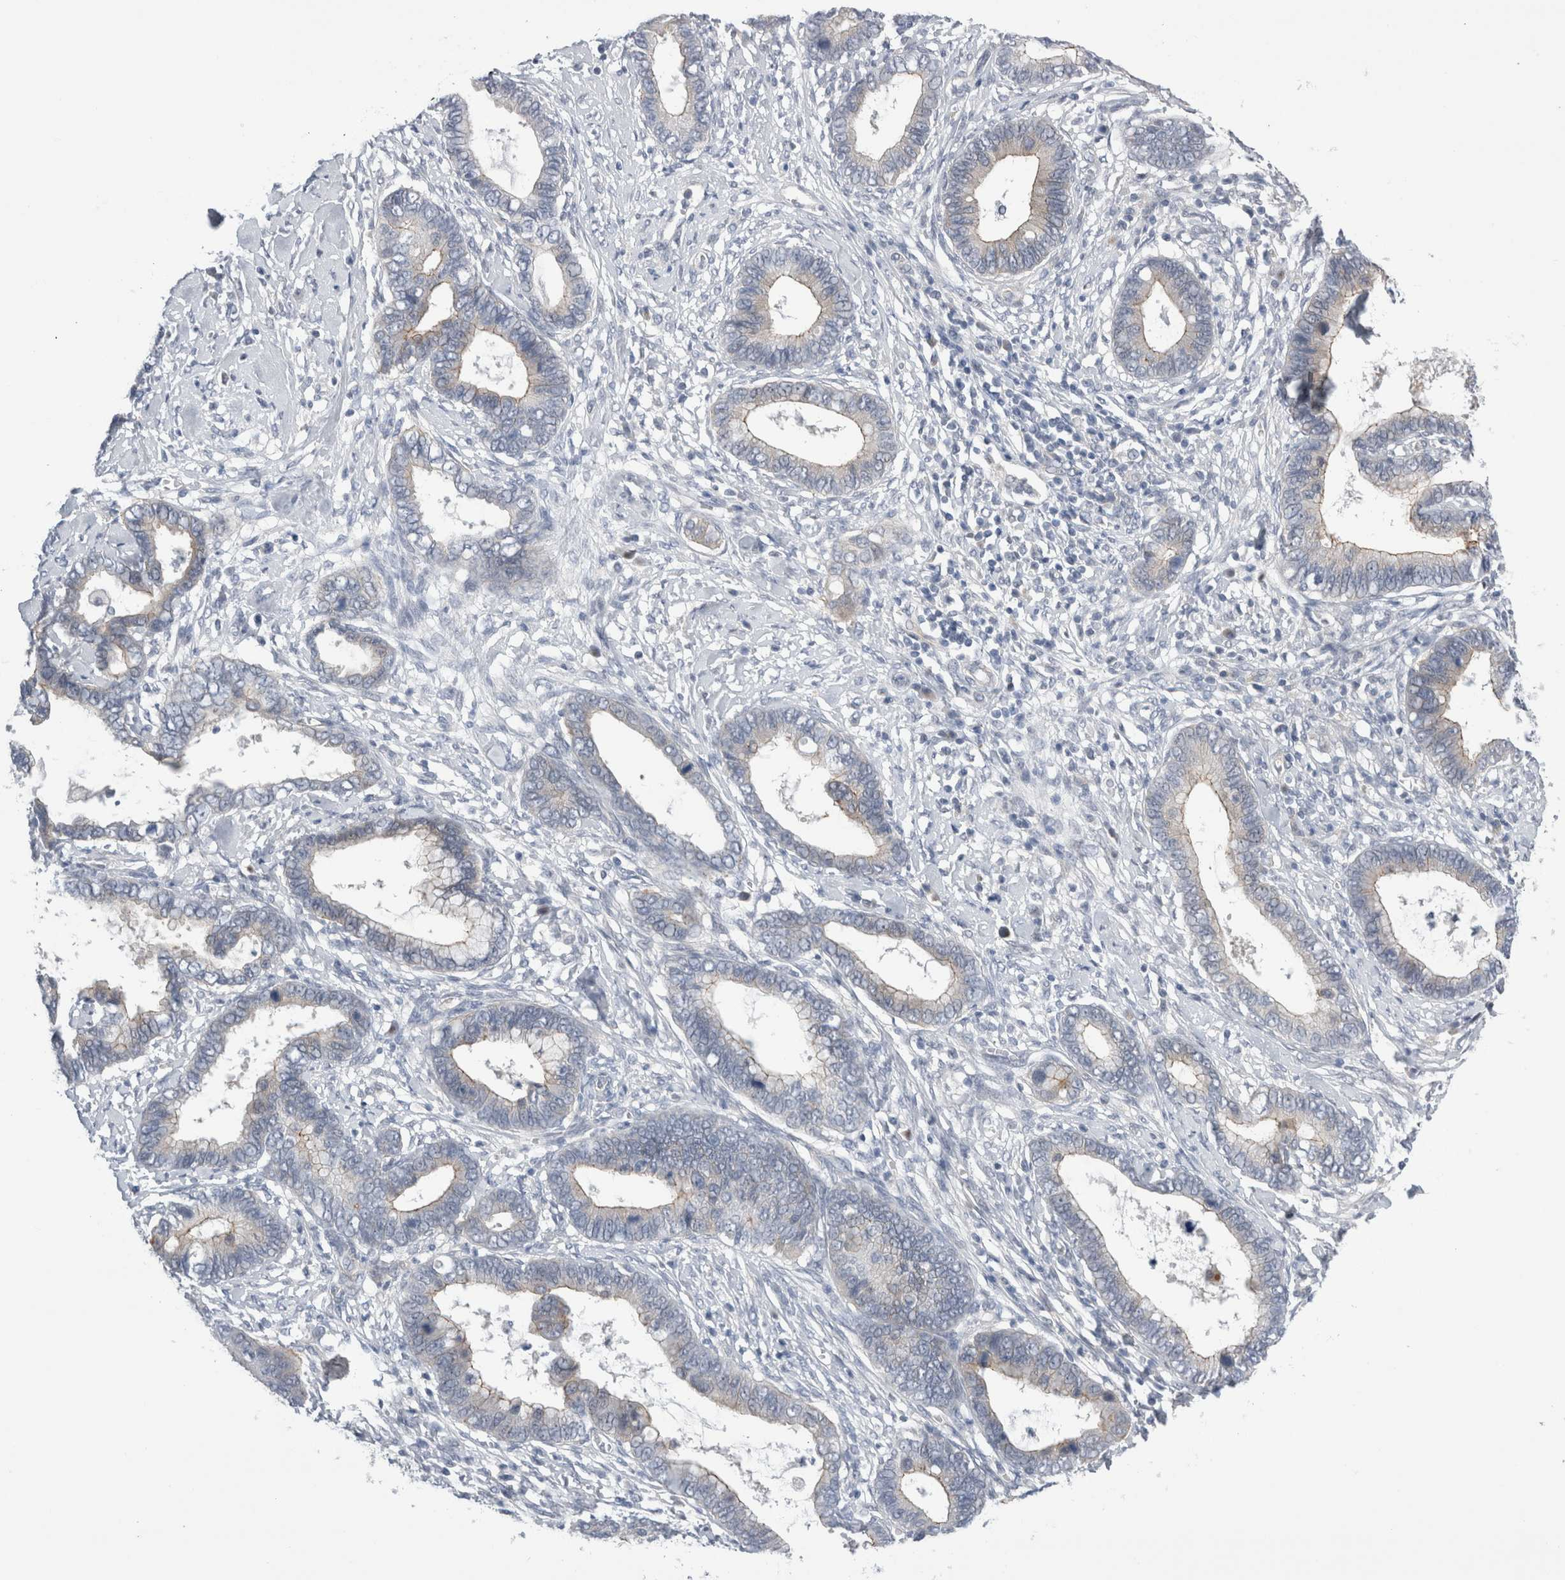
{"staining": {"intensity": "weak", "quantity": "<25%", "location": "cytoplasmic/membranous"}, "tissue": "cervical cancer", "cell_type": "Tumor cells", "image_type": "cancer", "snomed": [{"axis": "morphology", "description": "Adenocarcinoma, NOS"}, {"axis": "topography", "description": "Cervix"}], "caption": "A high-resolution photomicrograph shows immunohistochemistry (IHC) staining of adenocarcinoma (cervical), which exhibits no significant staining in tumor cells.", "gene": "TAFA5", "patient": {"sex": "female", "age": 44}}